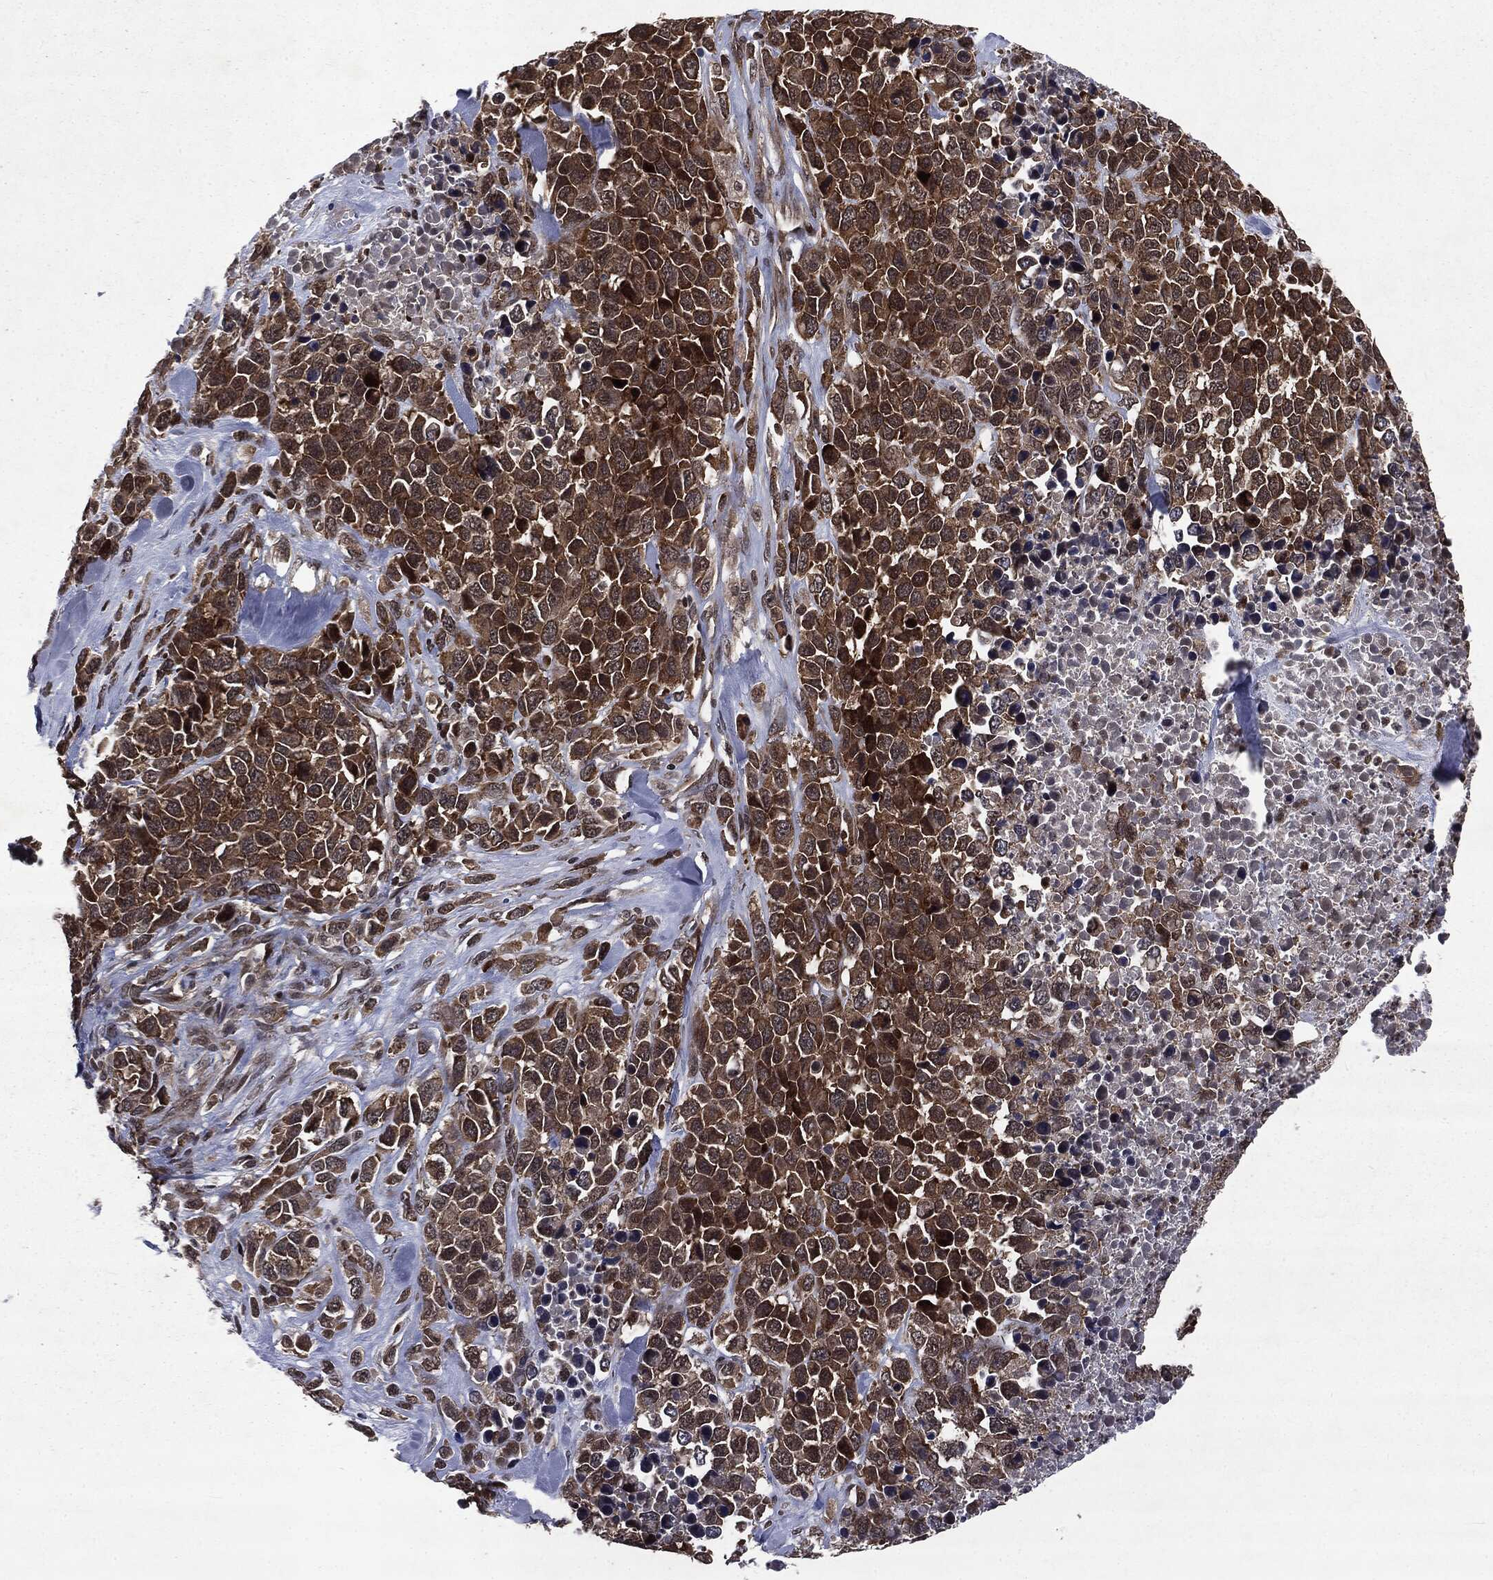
{"staining": {"intensity": "strong", "quantity": ">75%", "location": "cytoplasmic/membranous"}, "tissue": "melanoma", "cell_type": "Tumor cells", "image_type": "cancer", "snomed": [{"axis": "morphology", "description": "Malignant melanoma, Metastatic site"}, {"axis": "topography", "description": "Skin"}], "caption": "Malignant melanoma (metastatic site) stained with immunohistochemistry (IHC) demonstrates strong cytoplasmic/membranous positivity in approximately >75% of tumor cells. Using DAB (3,3'-diaminobenzidine) (brown) and hematoxylin (blue) stains, captured at high magnification using brightfield microscopy.", "gene": "STAU2", "patient": {"sex": "male", "age": 84}}